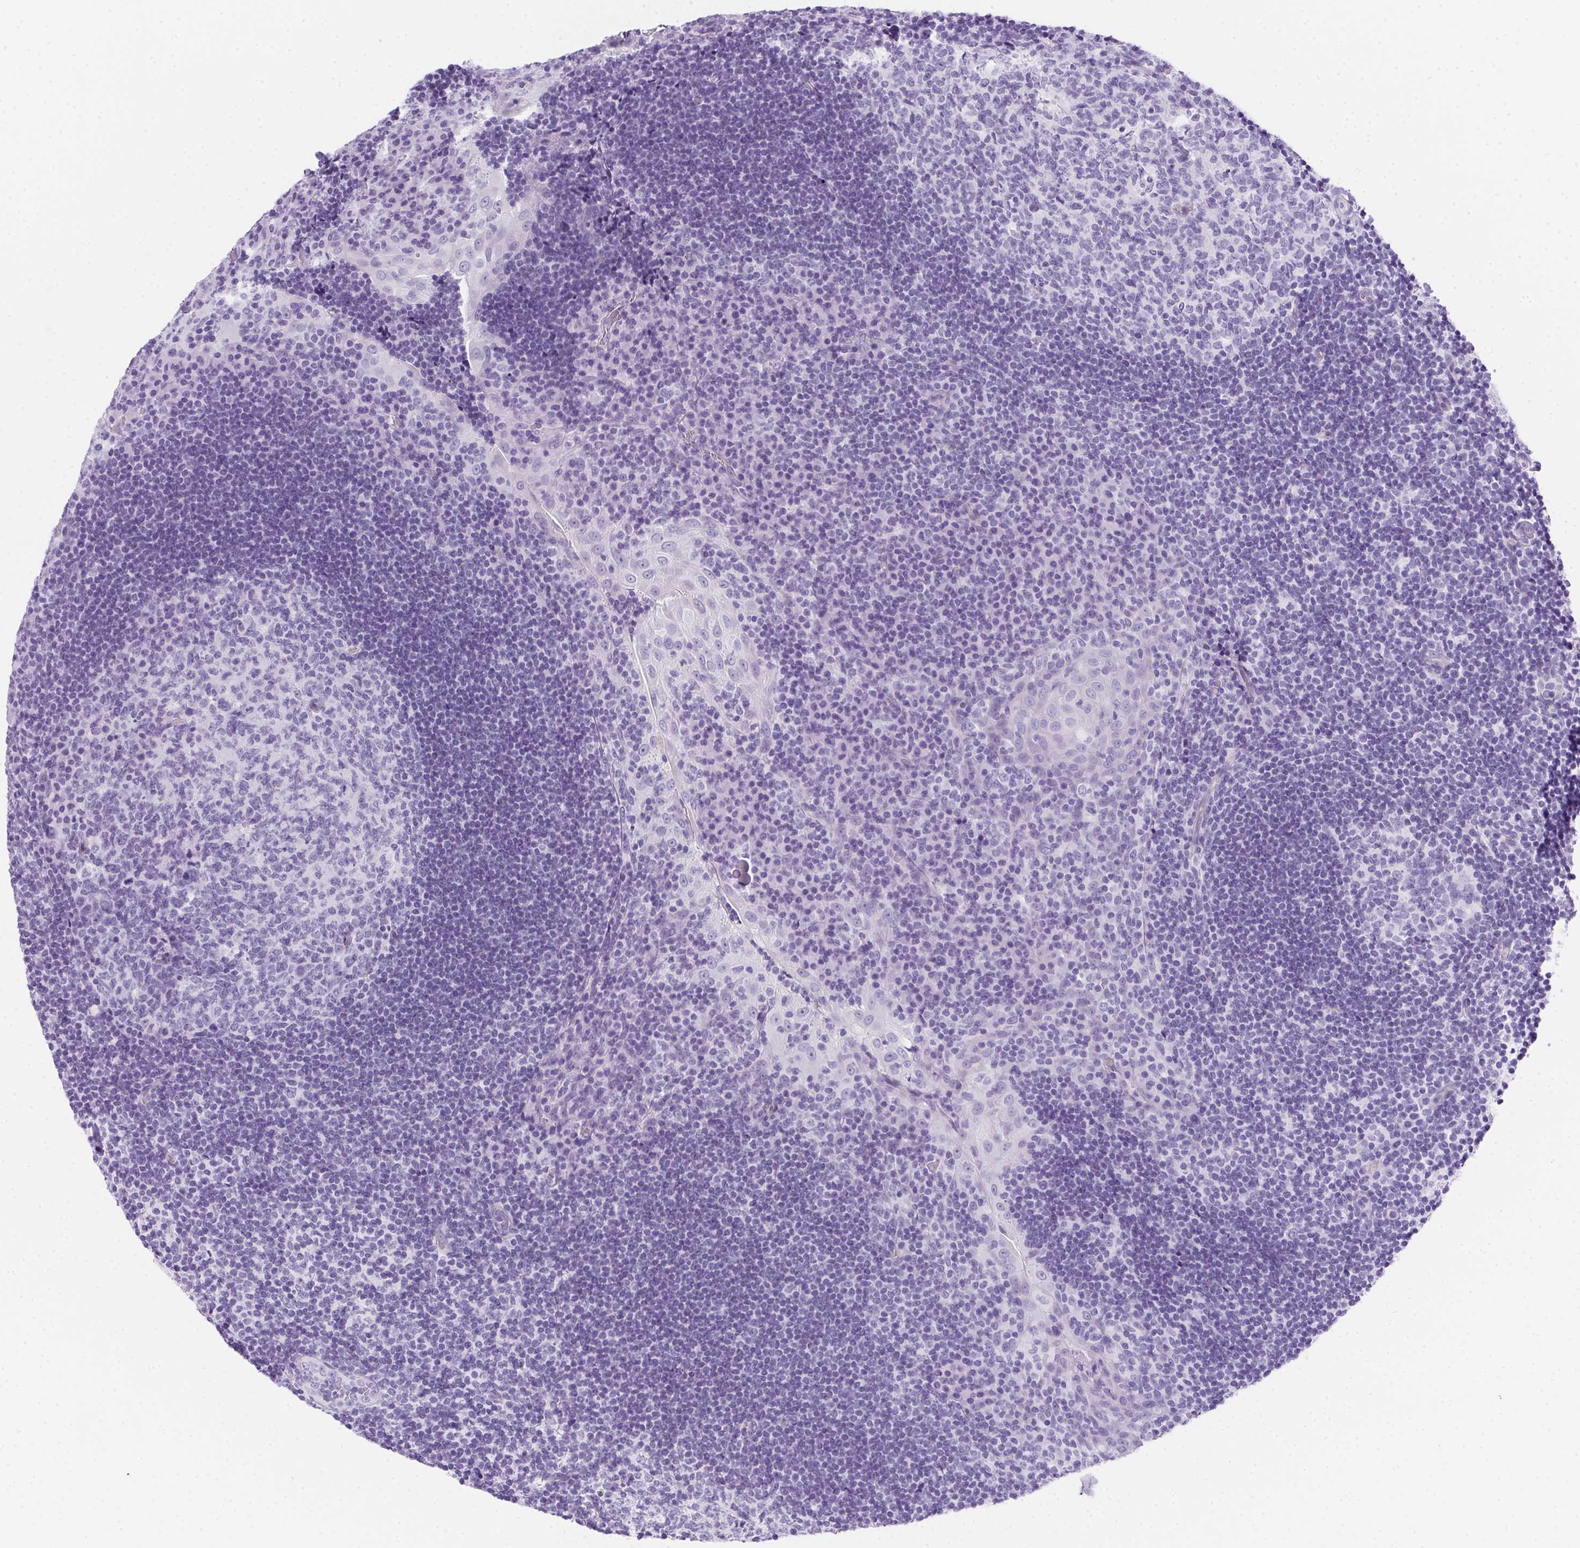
{"staining": {"intensity": "negative", "quantity": "none", "location": "none"}, "tissue": "tonsil", "cell_type": "Germinal center cells", "image_type": "normal", "snomed": [{"axis": "morphology", "description": "Normal tissue, NOS"}, {"axis": "topography", "description": "Tonsil"}], "caption": "Immunohistochemical staining of benign tonsil reveals no significant staining in germinal center cells.", "gene": "SPACA5B", "patient": {"sex": "male", "age": 17}}